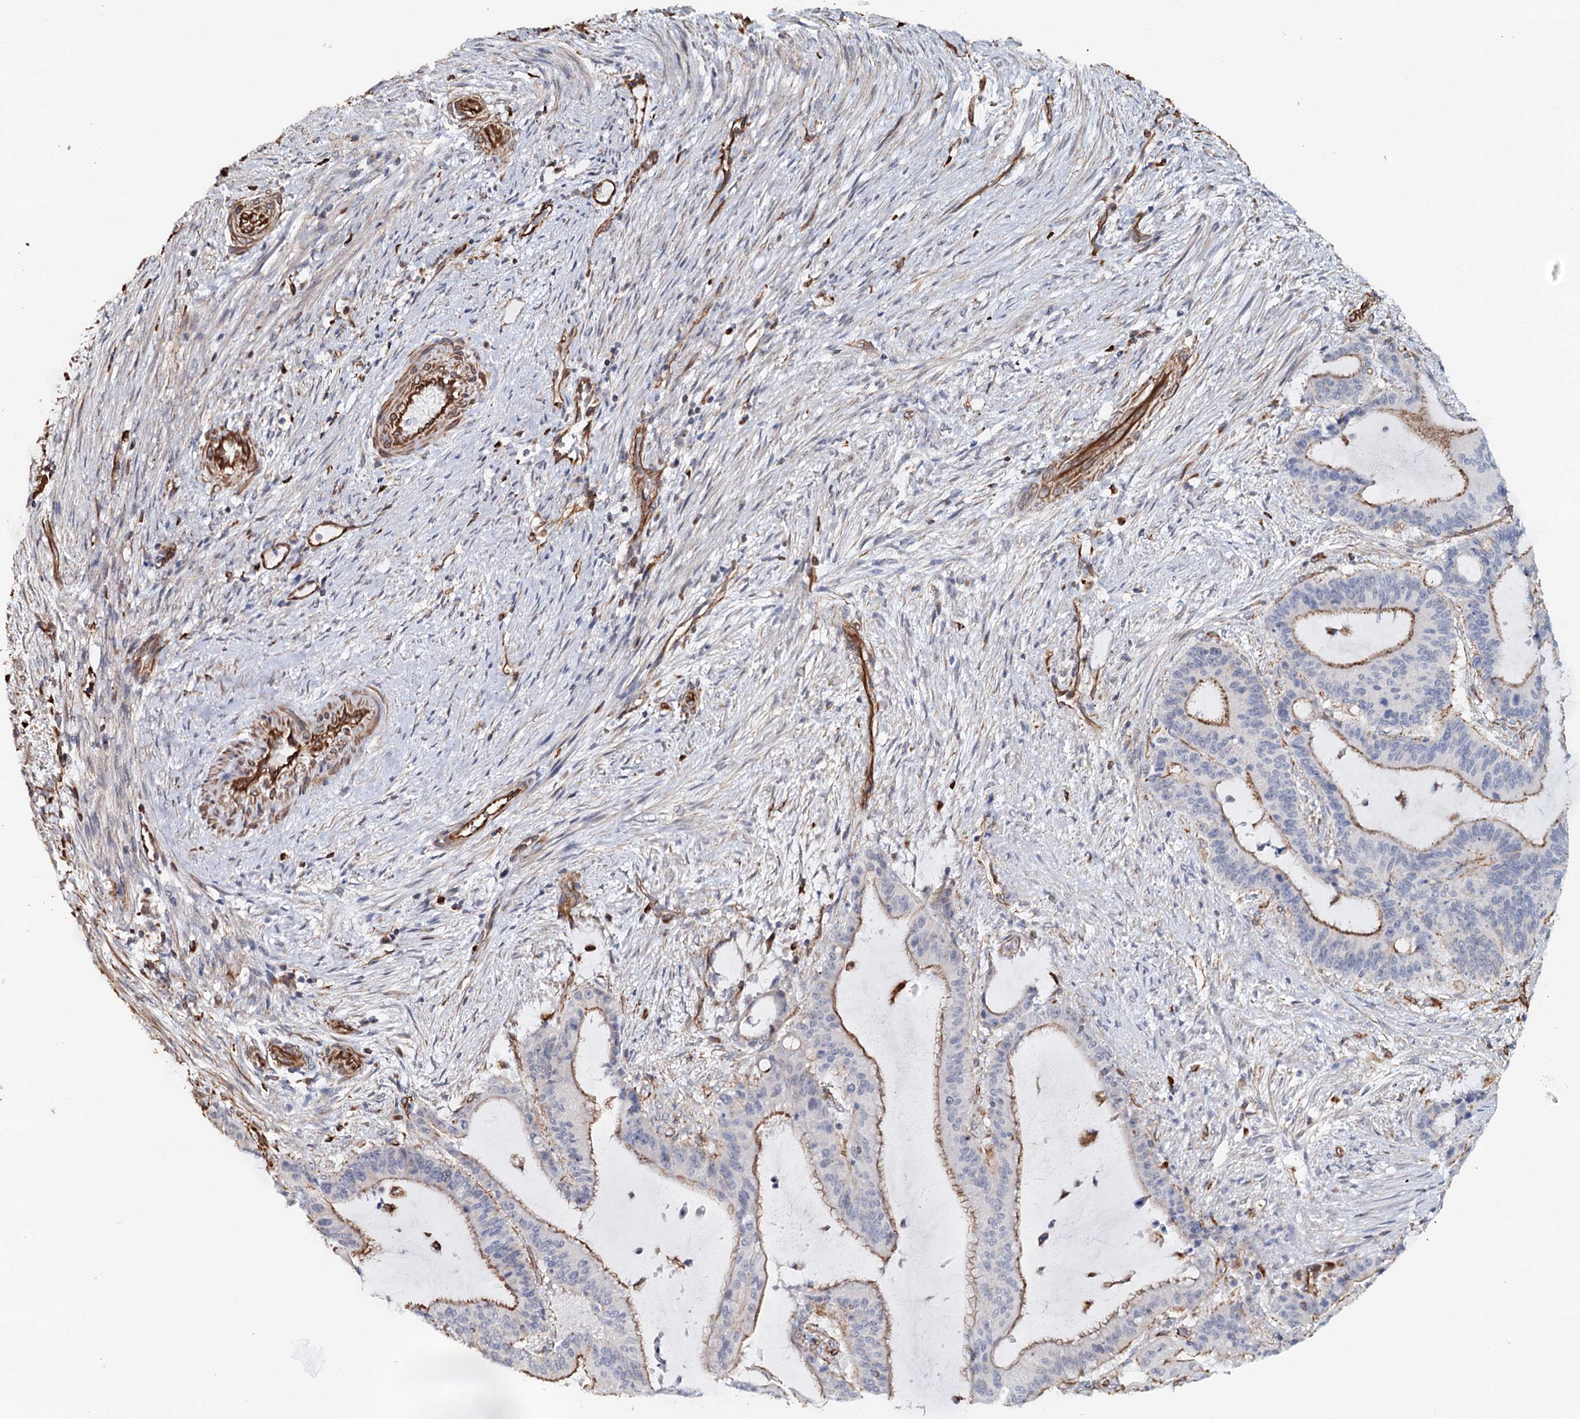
{"staining": {"intensity": "moderate", "quantity": ">75%", "location": "cytoplasmic/membranous"}, "tissue": "liver cancer", "cell_type": "Tumor cells", "image_type": "cancer", "snomed": [{"axis": "morphology", "description": "Normal tissue, NOS"}, {"axis": "morphology", "description": "Cholangiocarcinoma"}, {"axis": "topography", "description": "Liver"}, {"axis": "topography", "description": "Peripheral nerve tissue"}], "caption": "Protein staining of liver cholangiocarcinoma tissue exhibits moderate cytoplasmic/membranous staining in about >75% of tumor cells. The protein of interest is stained brown, and the nuclei are stained in blue (DAB (3,3'-diaminobenzidine) IHC with brightfield microscopy, high magnification).", "gene": "SYNPO", "patient": {"sex": "female", "age": 73}}